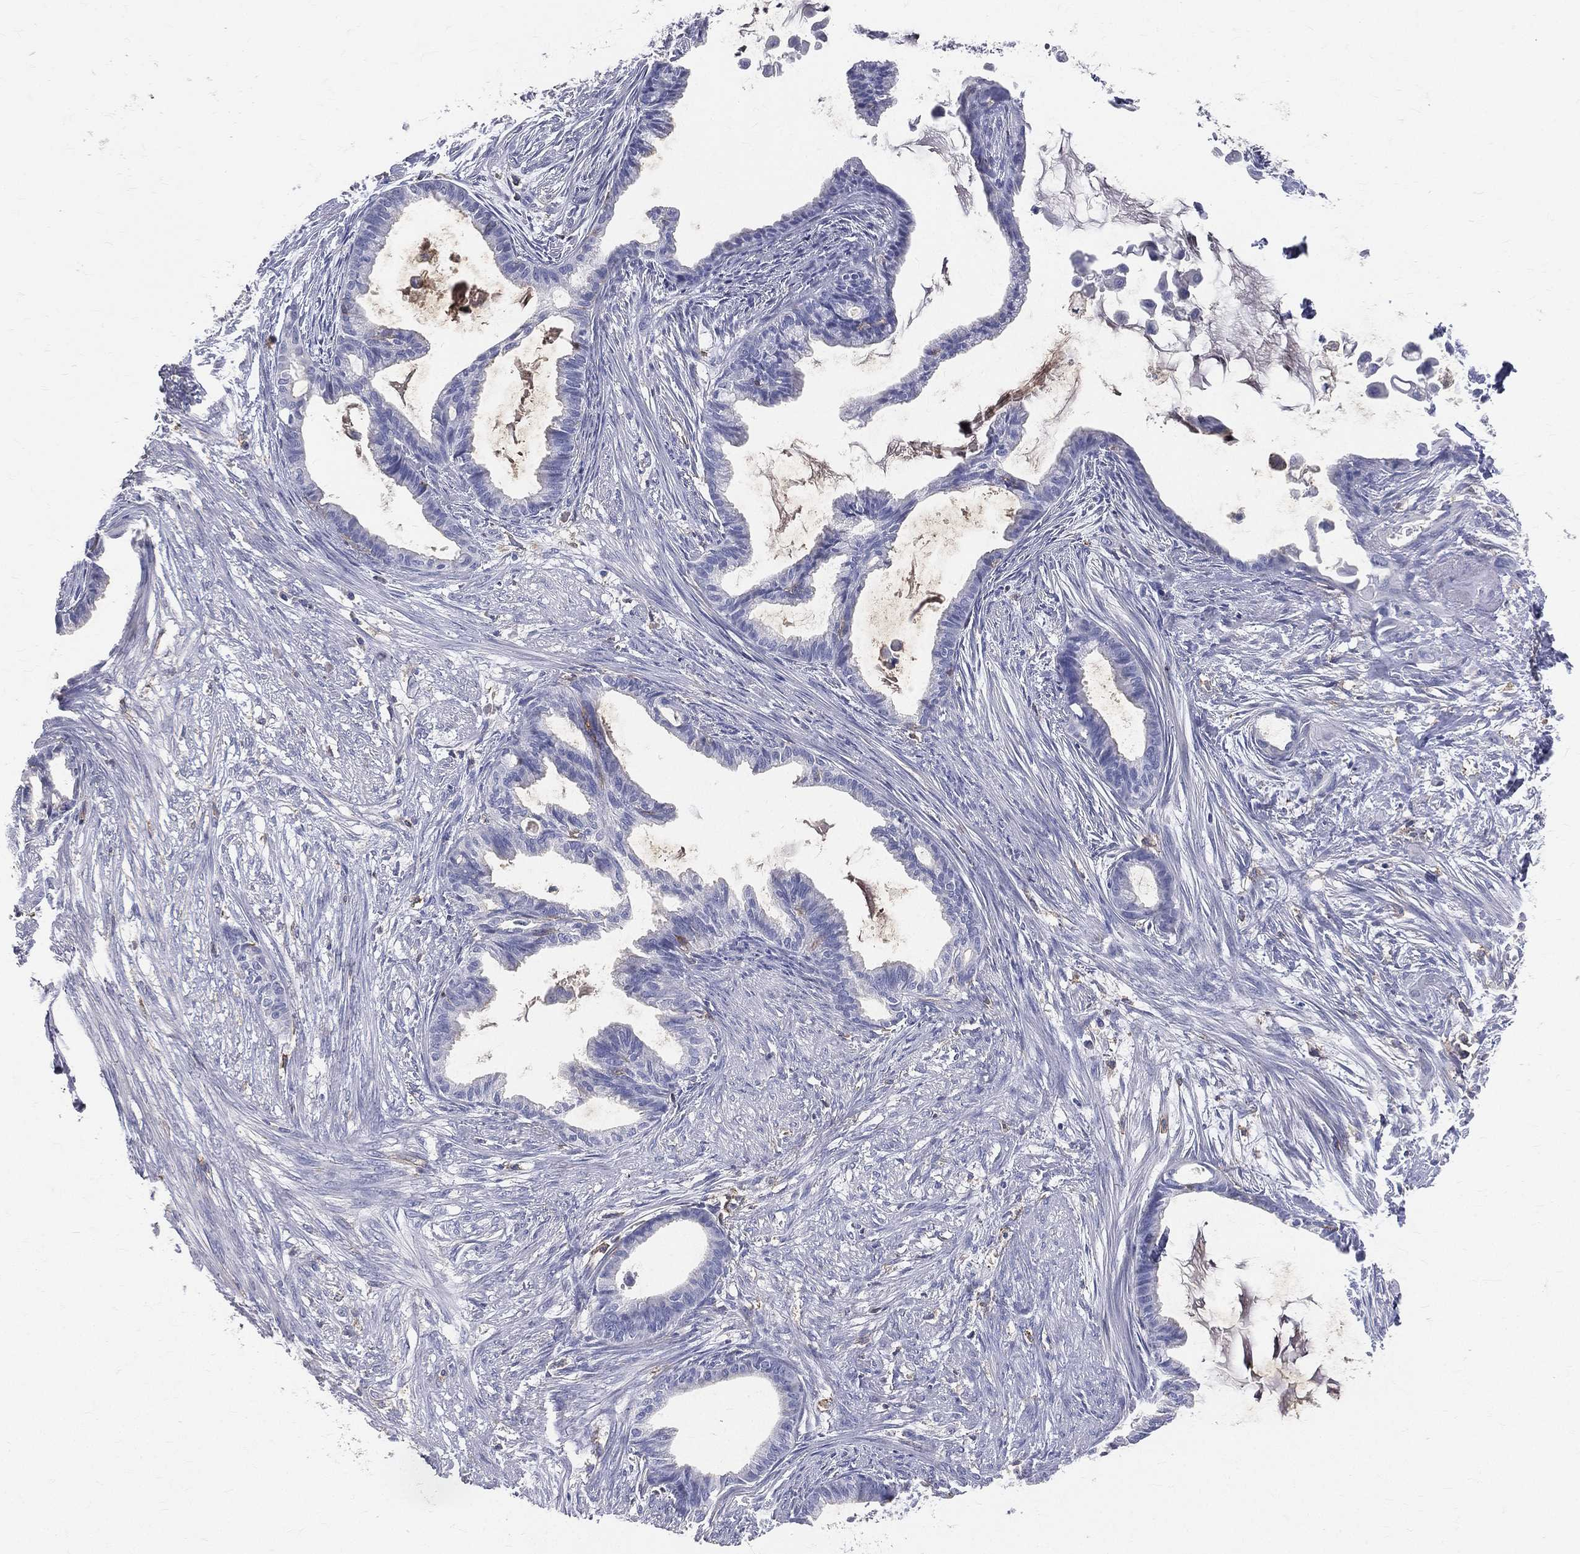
{"staining": {"intensity": "negative", "quantity": "none", "location": "none"}, "tissue": "endometrial cancer", "cell_type": "Tumor cells", "image_type": "cancer", "snomed": [{"axis": "morphology", "description": "Adenocarcinoma, NOS"}, {"axis": "topography", "description": "Endometrium"}], "caption": "An immunohistochemistry (IHC) micrograph of endometrial adenocarcinoma is shown. There is no staining in tumor cells of endometrial adenocarcinoma.", "gene": "CD33", "patient": {"sex": "female", "age": 86}}